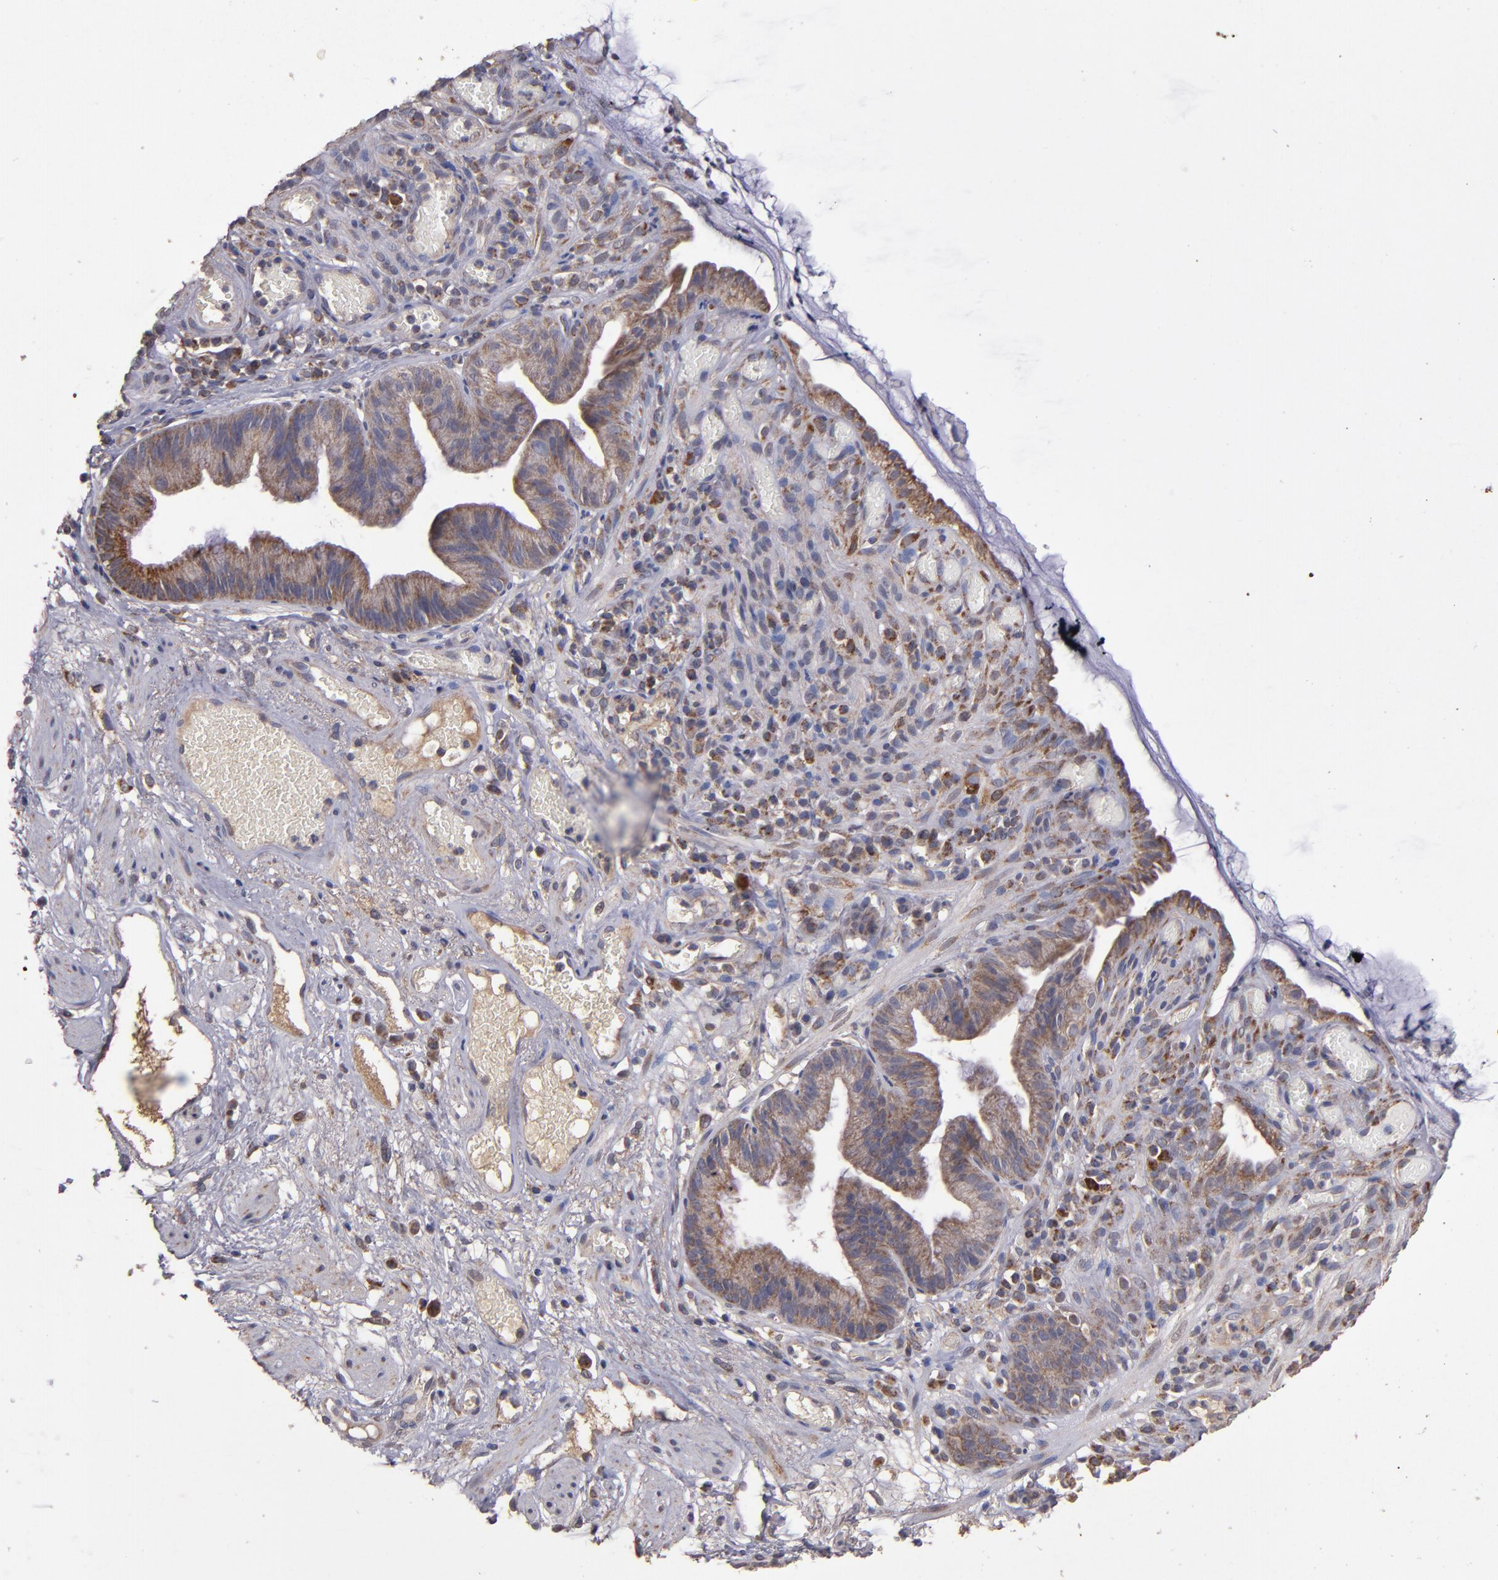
{"staining": {"intensity": "weak", "quantity": ">75%", "location": "cytoplasmic/membranous"}, "tissue": "skin", "cell_type": "Epidermal cells", "image_type": "normal", "snomed": [{"axis": "morphology", "description": "Normal tissue, NOS"}, {"axis": "morphology", "description": "Hemorrhoids"}, {"axis": "morphology", "description": "Inflammation, NOS"}, {"axis": "topography", "description": "Anal"}], "caption": "Immunohistochemical staining of benign human skin exhibits weak cytoplasmic/membranous protein positivity in about >75% of epidermal cells. (DAB (3,3'-diaminobenzidine) IHC with brightfield microscopy, high magnification).", "gene": "TIMM9", "patient": {"sex": "male", "age": 60}}